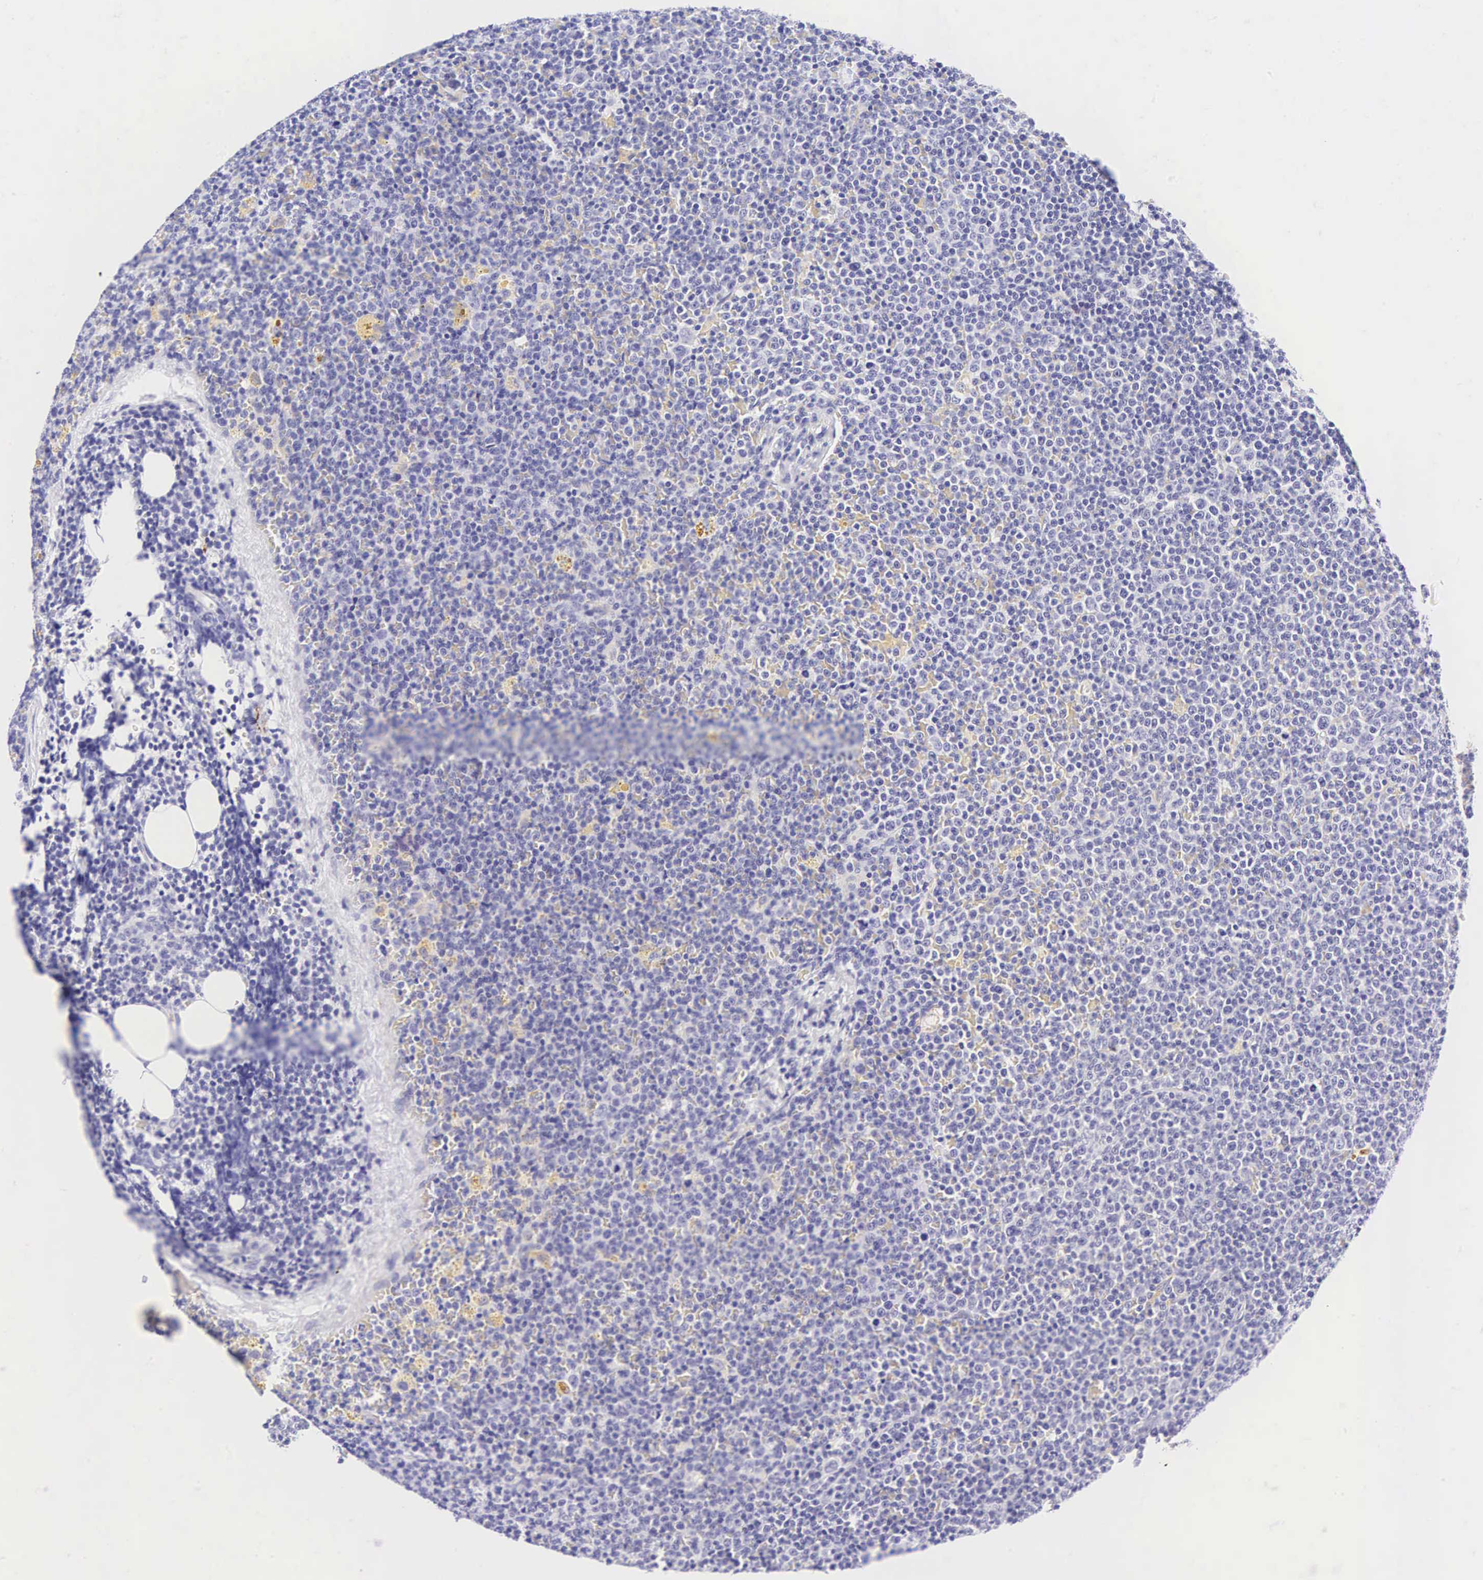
{"staining": {"intensity": "negative", "quantity": "none", "location": "none"}, "tissue": "lymphoma", "cell_type": "Tumor cells", "image_type": "cancer", "snomed": [{"axis": "morphology", "description": "Malignant lymphoma, non-Hodgkin's type, Low grade"}, {"axis": "topography", "description": "Lymph node"}], "caption": "DAB (3,3'-diaminobenzidine) immunohistochemical staining of human lymphoma displays no significant expression in tumor cells. The staining is performed using DAB brown chromogen with nuclei counter-stained in using hematoxylin.", "gene": "CALD1", "patient": {"sex": "male", "age": 50}}